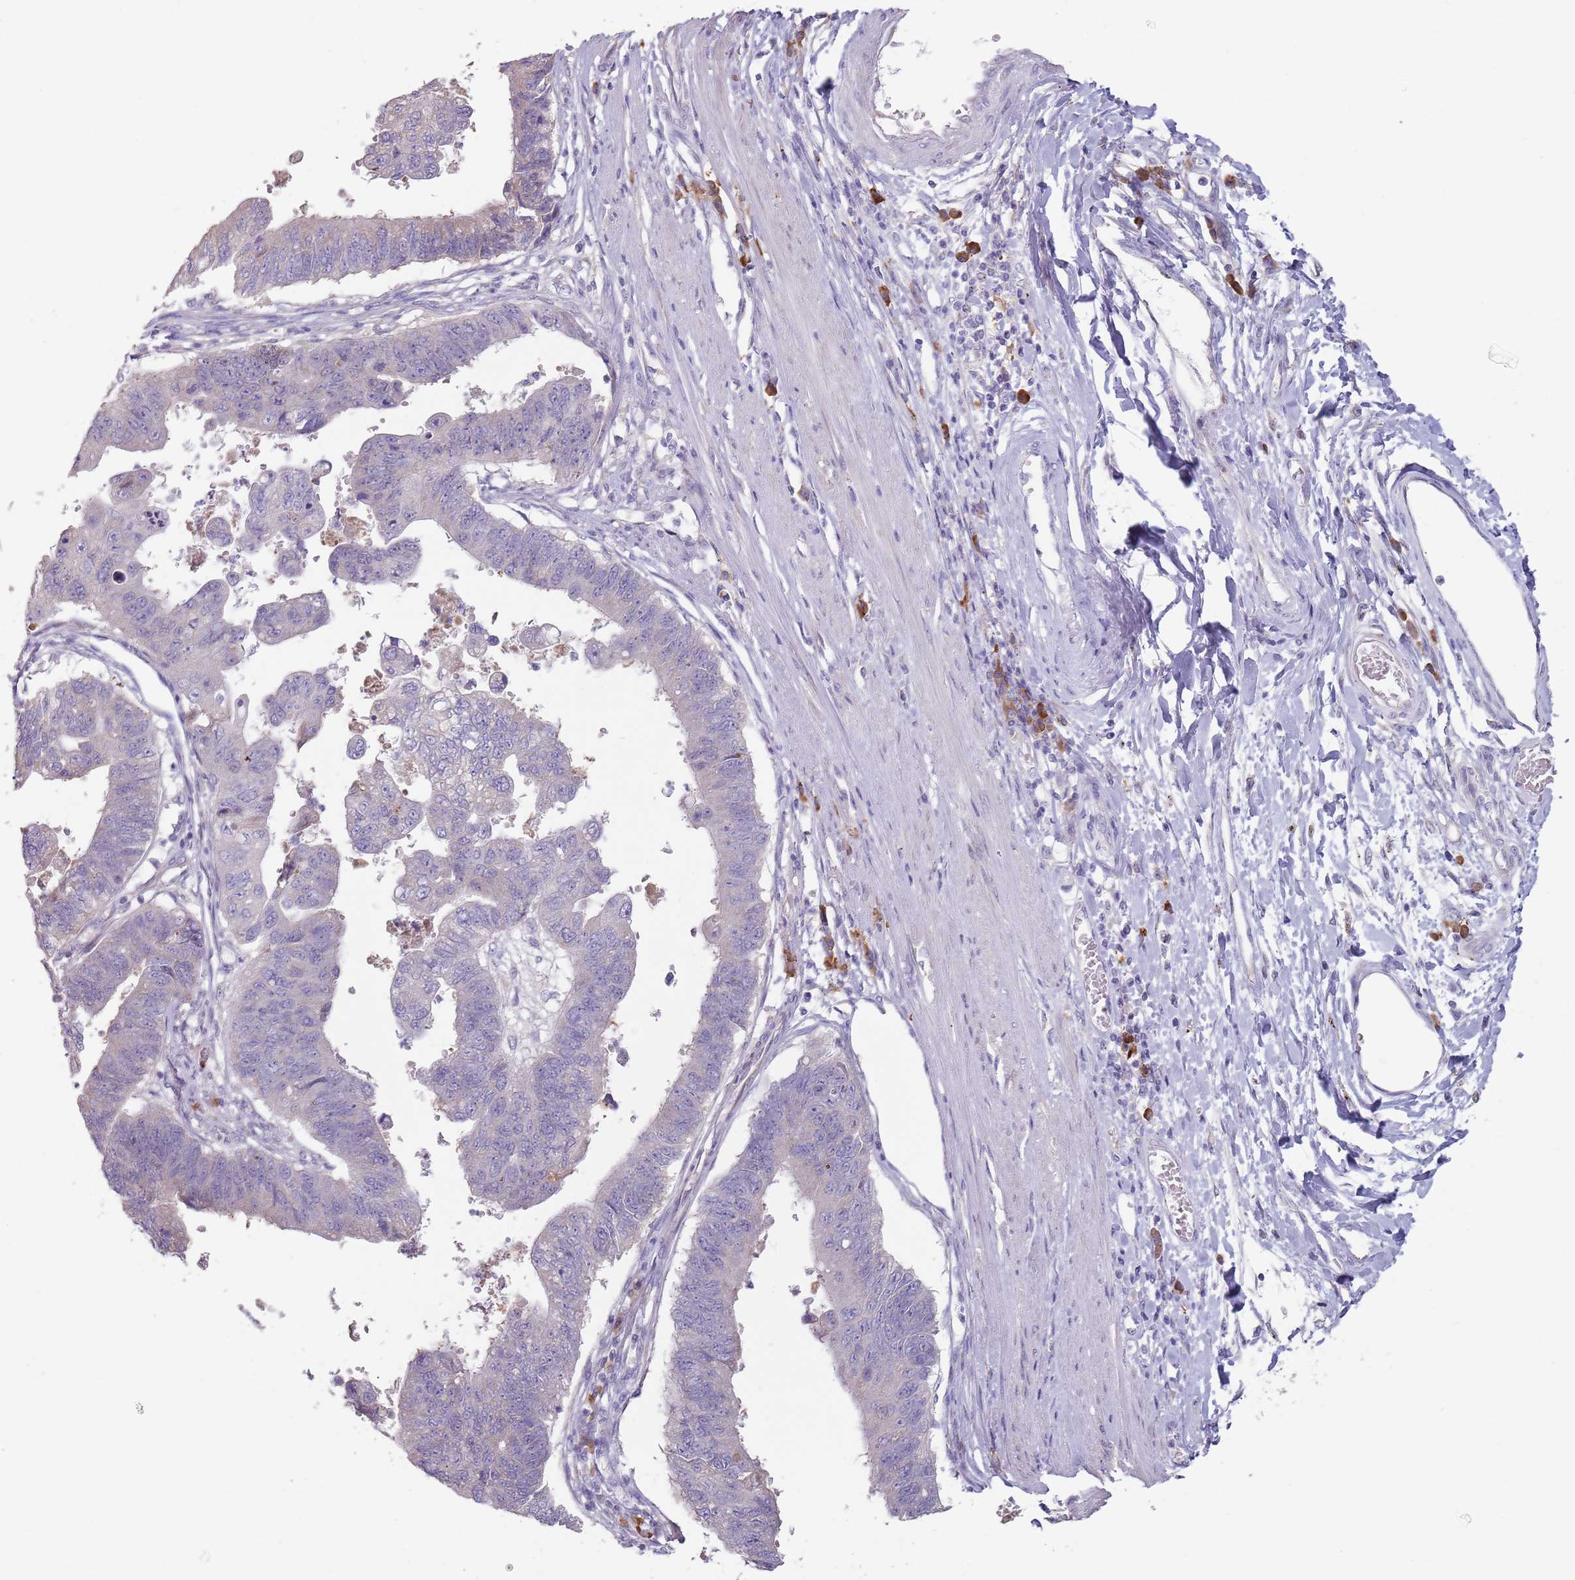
{"staining": {"intensity": "negative", "quantity": "none", "location": "none"}, "tissue": "stomach cancer", "cell_type": "Tumor cells", "image_type": "cancer", "snomed": [{"axis": "morphology", "description": "Adenocarcinoma, NOS"}, {"axis": "topography", "description": "Stomach"}], "caption": "Immunohistochemistry (IHC) image of neoplastic tissue: adenocarcinoma (stomach) stained with DAB (3,3'-diaminobenzidine) reveals no significant protein staining in tumor cells.", "gene": "DXO", "patient": {"sex": "male", "age": 59}}